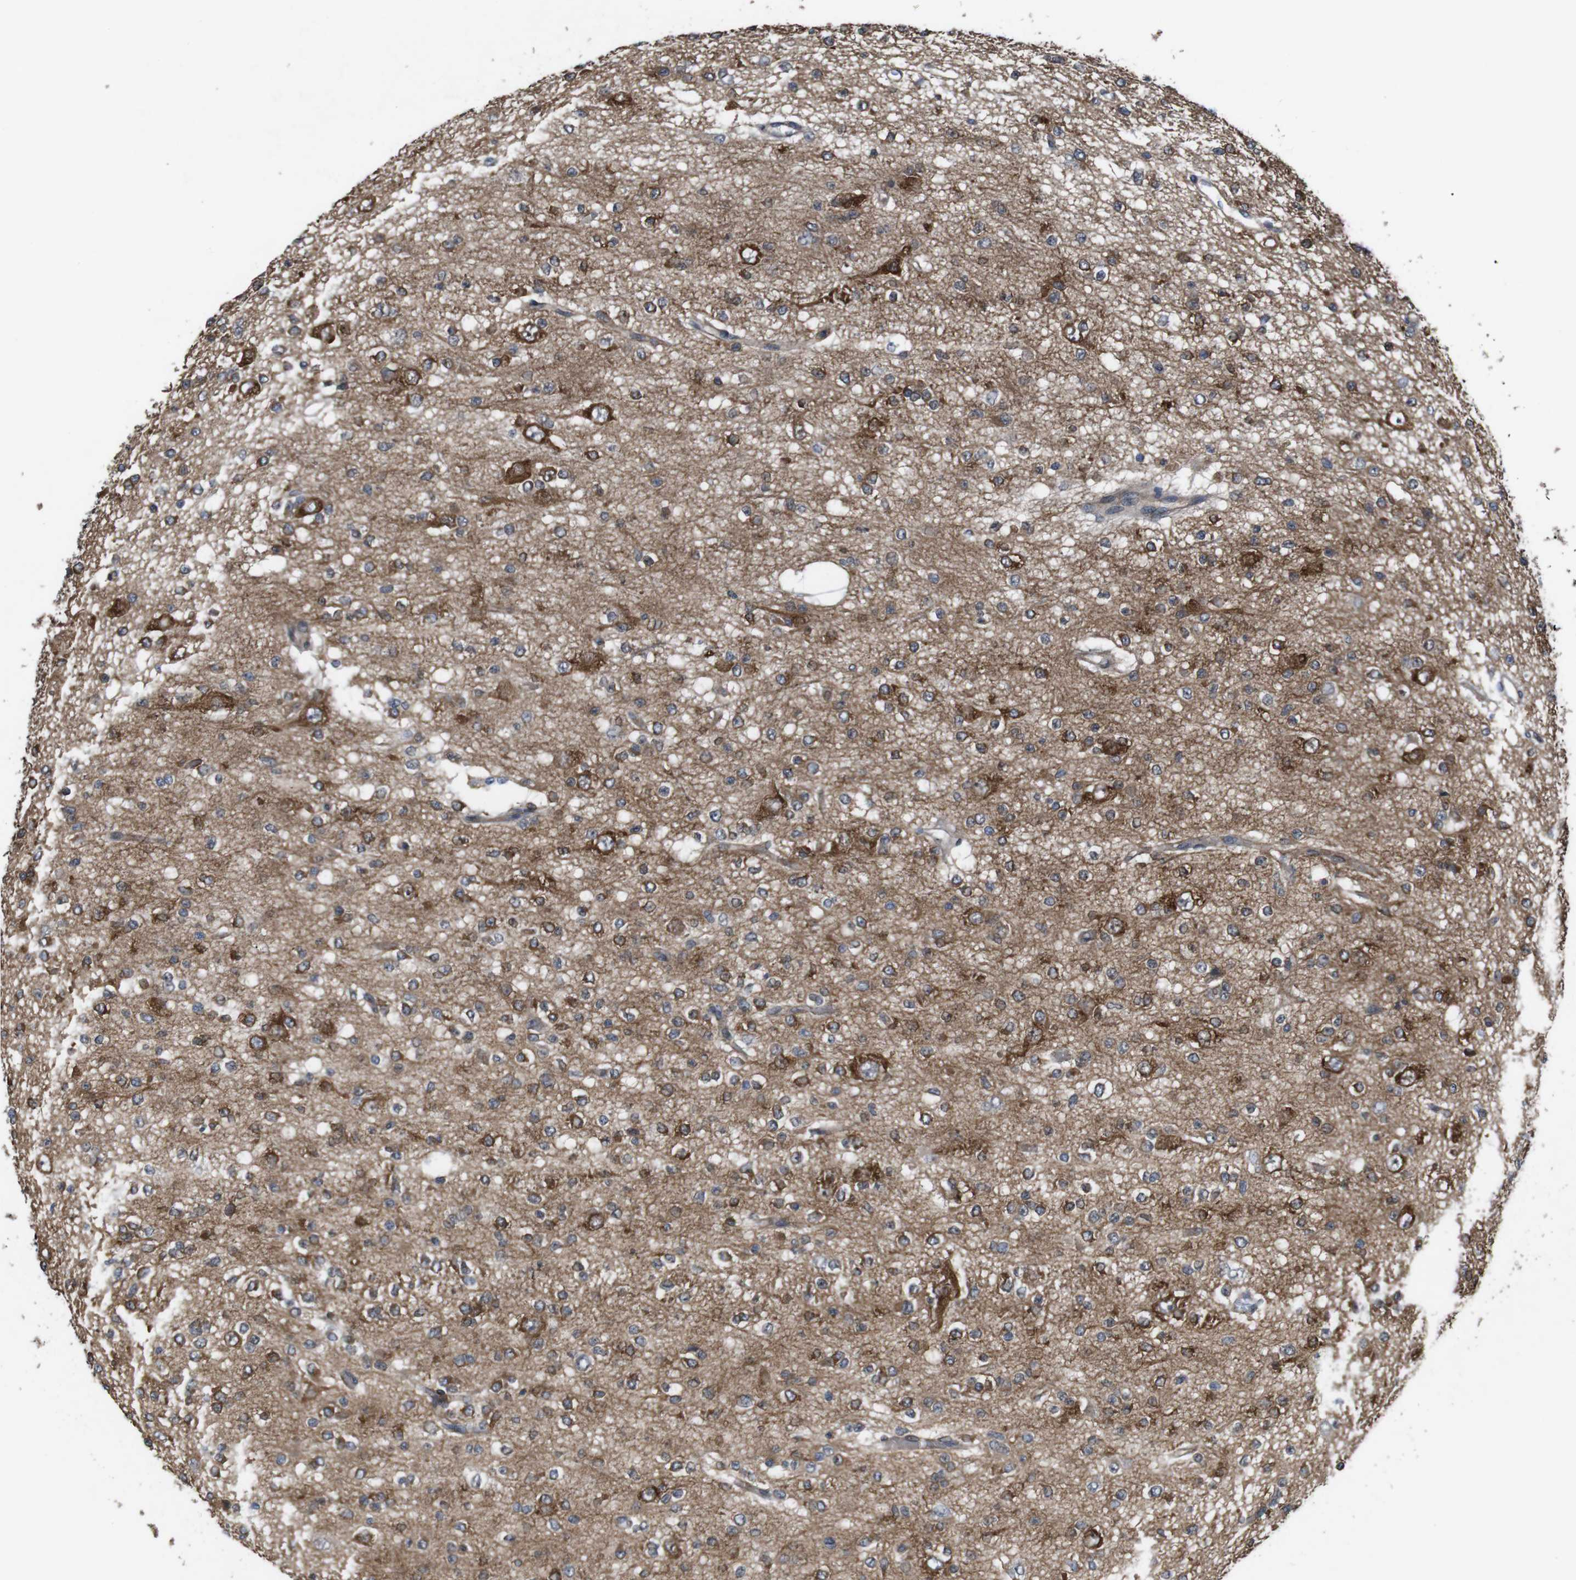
{"staining": {"intensity": "strong", "quantity": "25%-75%", "location": "cytoplasmic/membranous"}, "tissue": "glioma", "cell_type": "Tumor cells", "image_type": "cancer", "snomed": [{"axis": "morphology", "description": "Glioma, malignant, Low grade"}, {"axis": "topography", "description": "Brain"}], "caption": "This is an image of immunohistochemistry (IHC) staining of malignant glioma (low-grade), which shows strong expression in the cytoplasmic/membranous of tumor cells.", "gene": "PTGER4", "patient": {"sex": "male", "age": 38}}